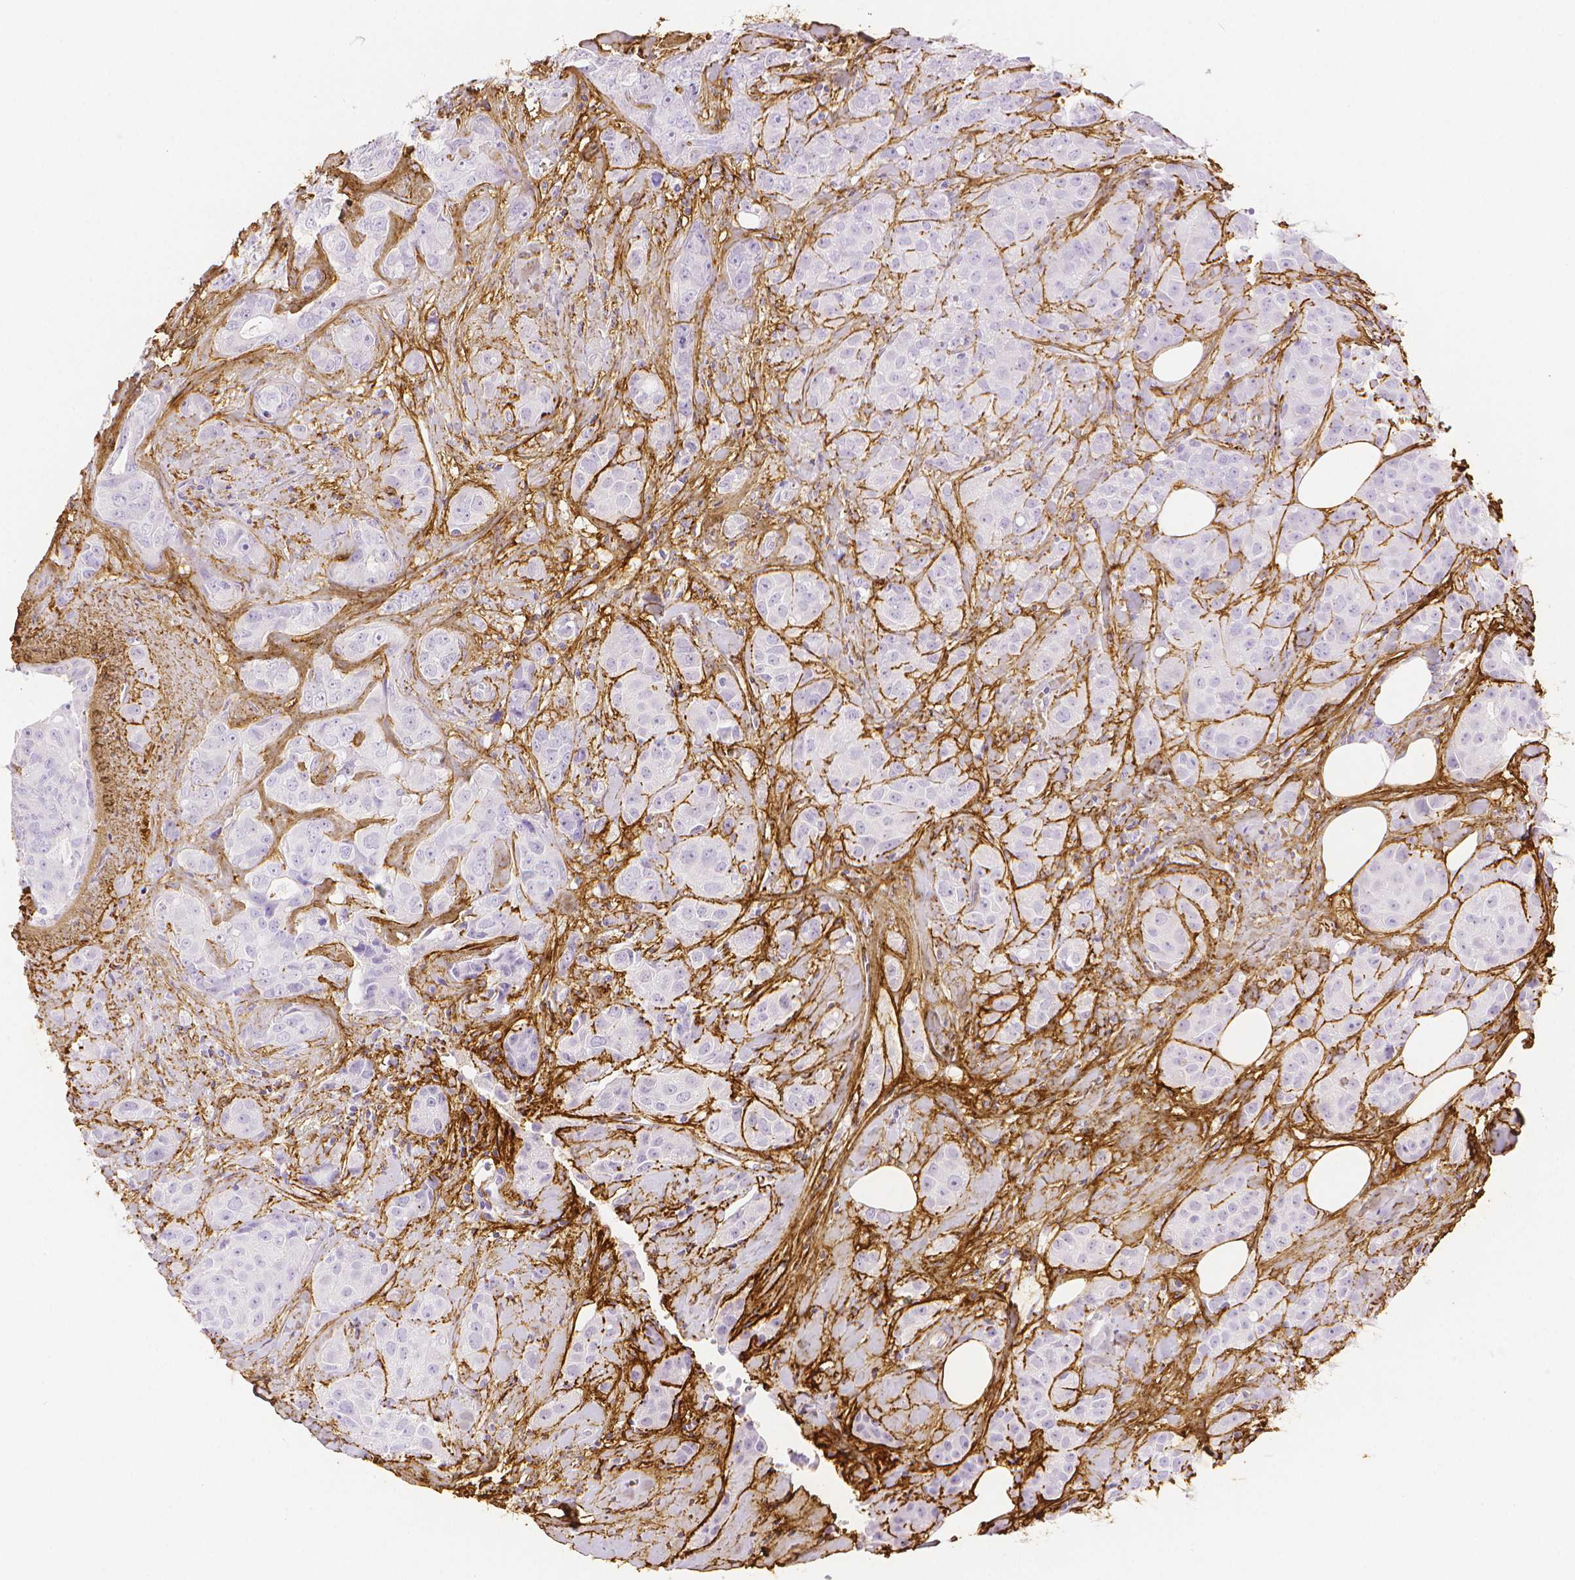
{"staining": {"intensity": "negative", "quantity": "none", "location": "none"}, "tissue": "breast cancer", "cell_type": "Tumor cells", "image_type": "cancer", "snomed": [{"axis": "morphology", "description": "Duct carcinoma"}, {"axis": "topography", "description": "Breast"}], "caption": "Histopathology image shows no significant protein expression in tumor cells of breast infiltrating ductal carcinoma.", "gene": "FBN1", "patient": {"sex": "female", "age": 43}}